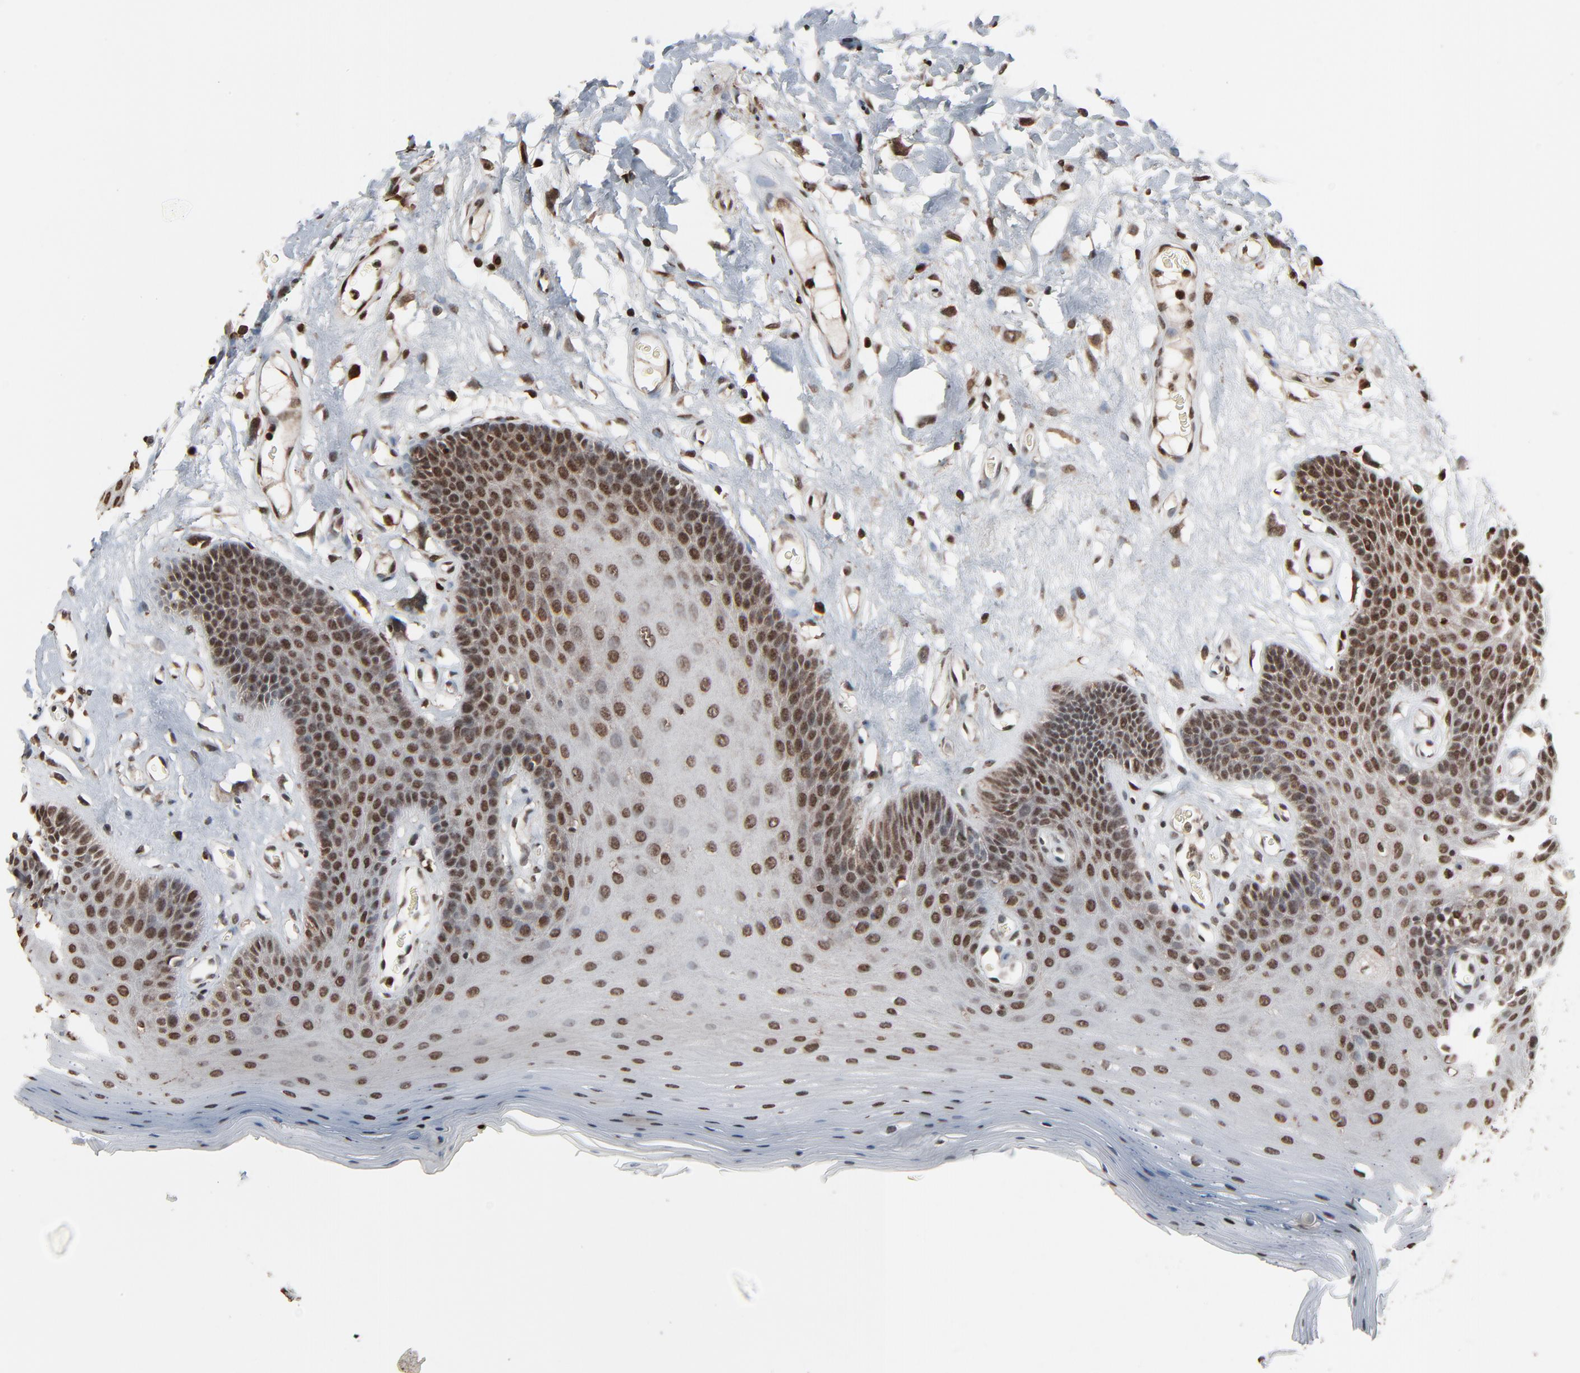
{"staining": {"intensity": "strong", "quantity": ">75%", "location": "nuclear"}, "tissue": "oral mucosa", "cell_type": "Squamous epithelial cells", "image_type": "normal", "snomed": [{"axis": "morphology", "description": "Normal tissue, NOS"}, {"axis": "morphology", "description": "Squamous cell carcinoma, NOS"}, {"axis": "topography", "description": "Skeletal muscle"}, {"axis": "topography", "description": "Oral tissue"}, {"axis": "topography", "description": "Head-Neck"}], "caption": "A micrograph of oral mucosa stained for a protein reveals strong nuclear brown staining in squamous epithelial cells. (brown staining indicates protein expression, while blue staining denotes nuclei).", "gene": "RPS6KA3", "patient": {"sex": "male", "age": 71}}